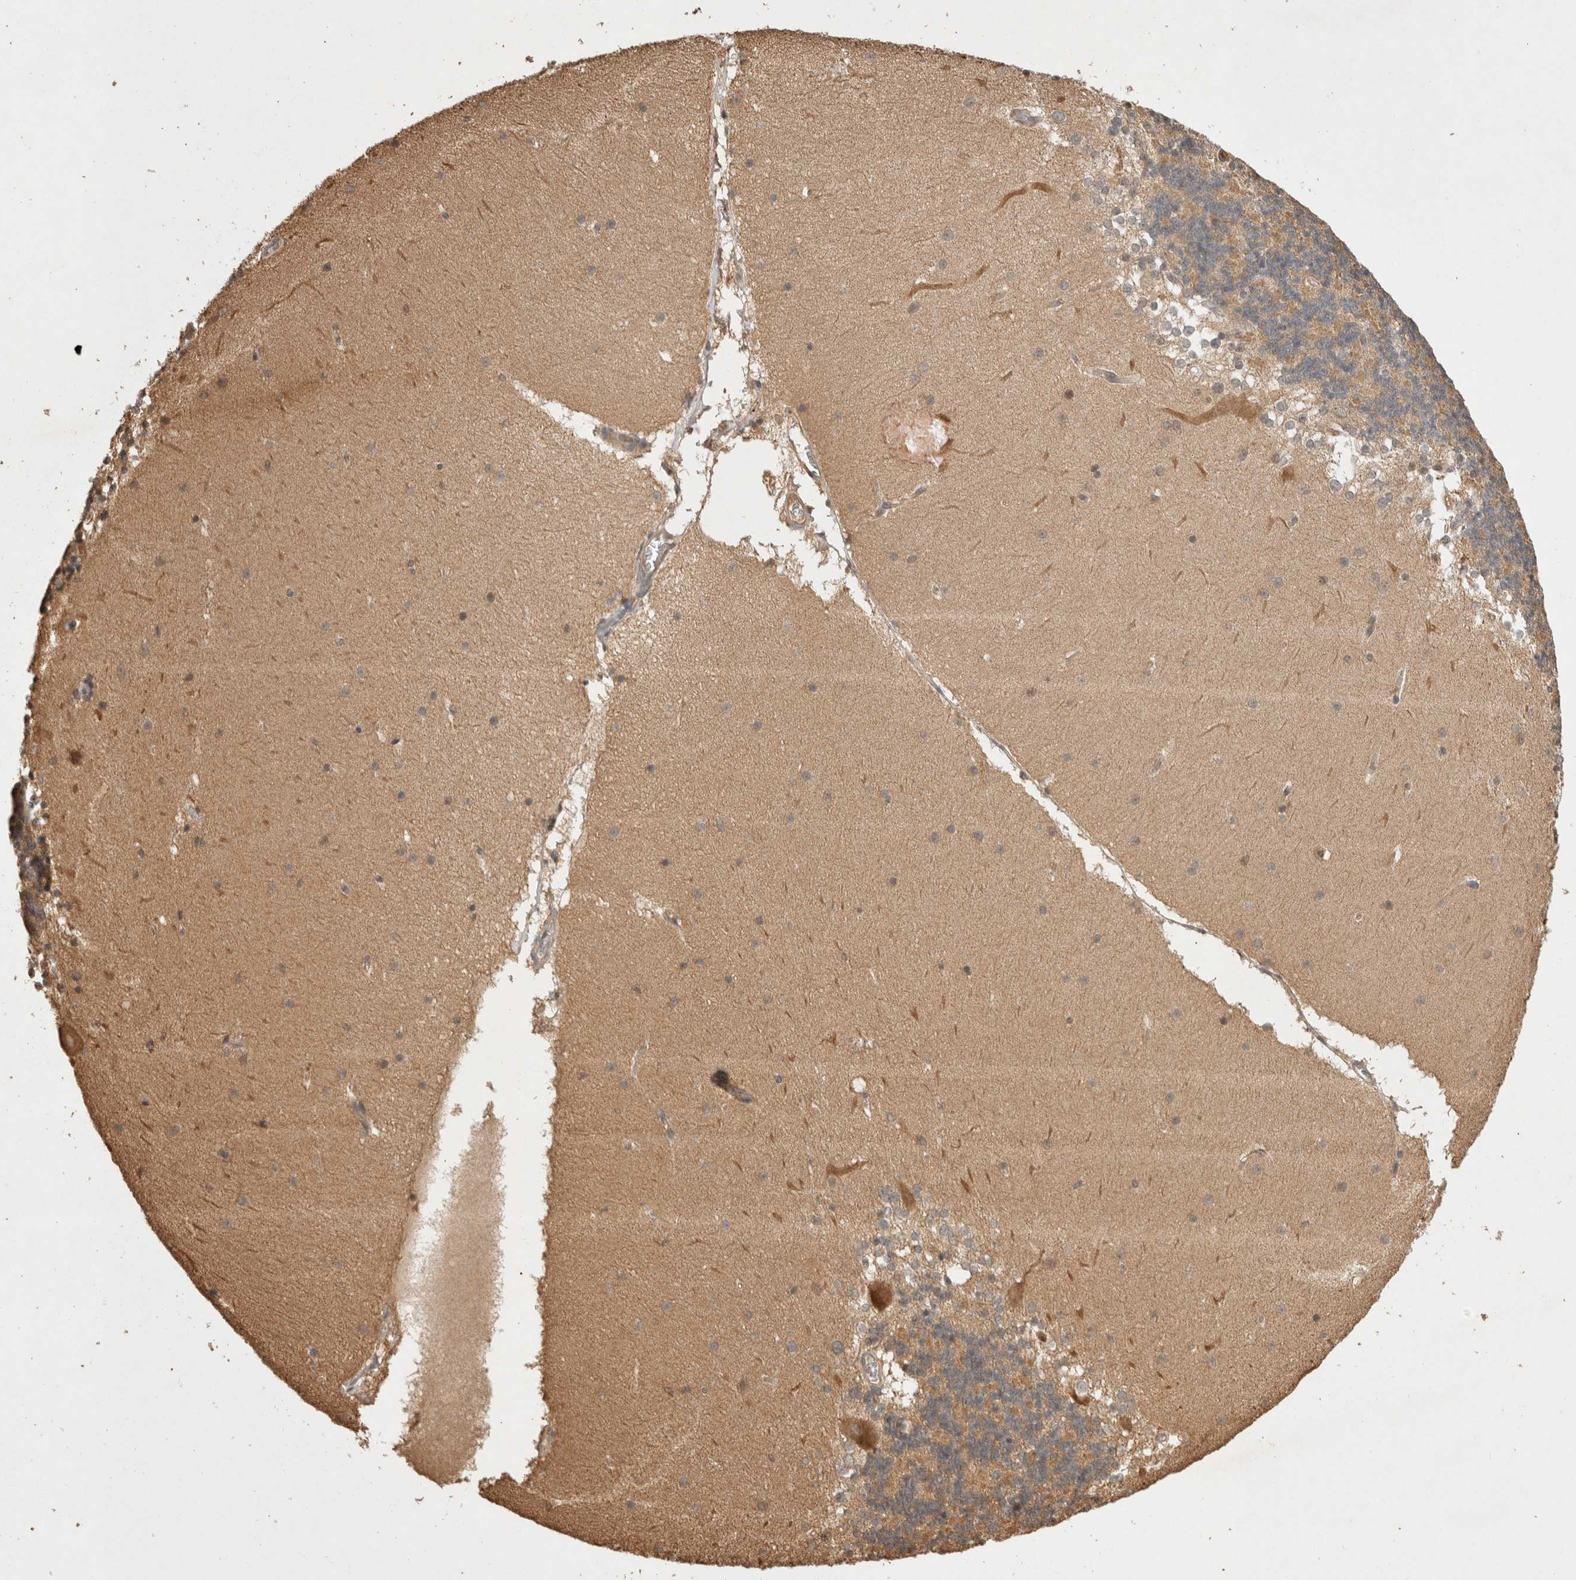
{"staining": {"intensity": "moderate", "quantity": ">75%", "location": "cytoplasmic/membranous"}, "tissue": "cerebellum", "cell_type": "Cells in granular layer", "image_type": "normal", "snomed": [{"axis": "morphology", "description": "Normal tissue, NOS"}, {"axis": "topography", "description": "Cerebellum"}], "caption": "Human cerebellum stained for a protein (brown) shows moderate cytoplasmic/membranous positive positivity in approximately >75% of cells in granular layer.", "gene": "PRMT3", "patient": {"sex": "female", "age": 19}}